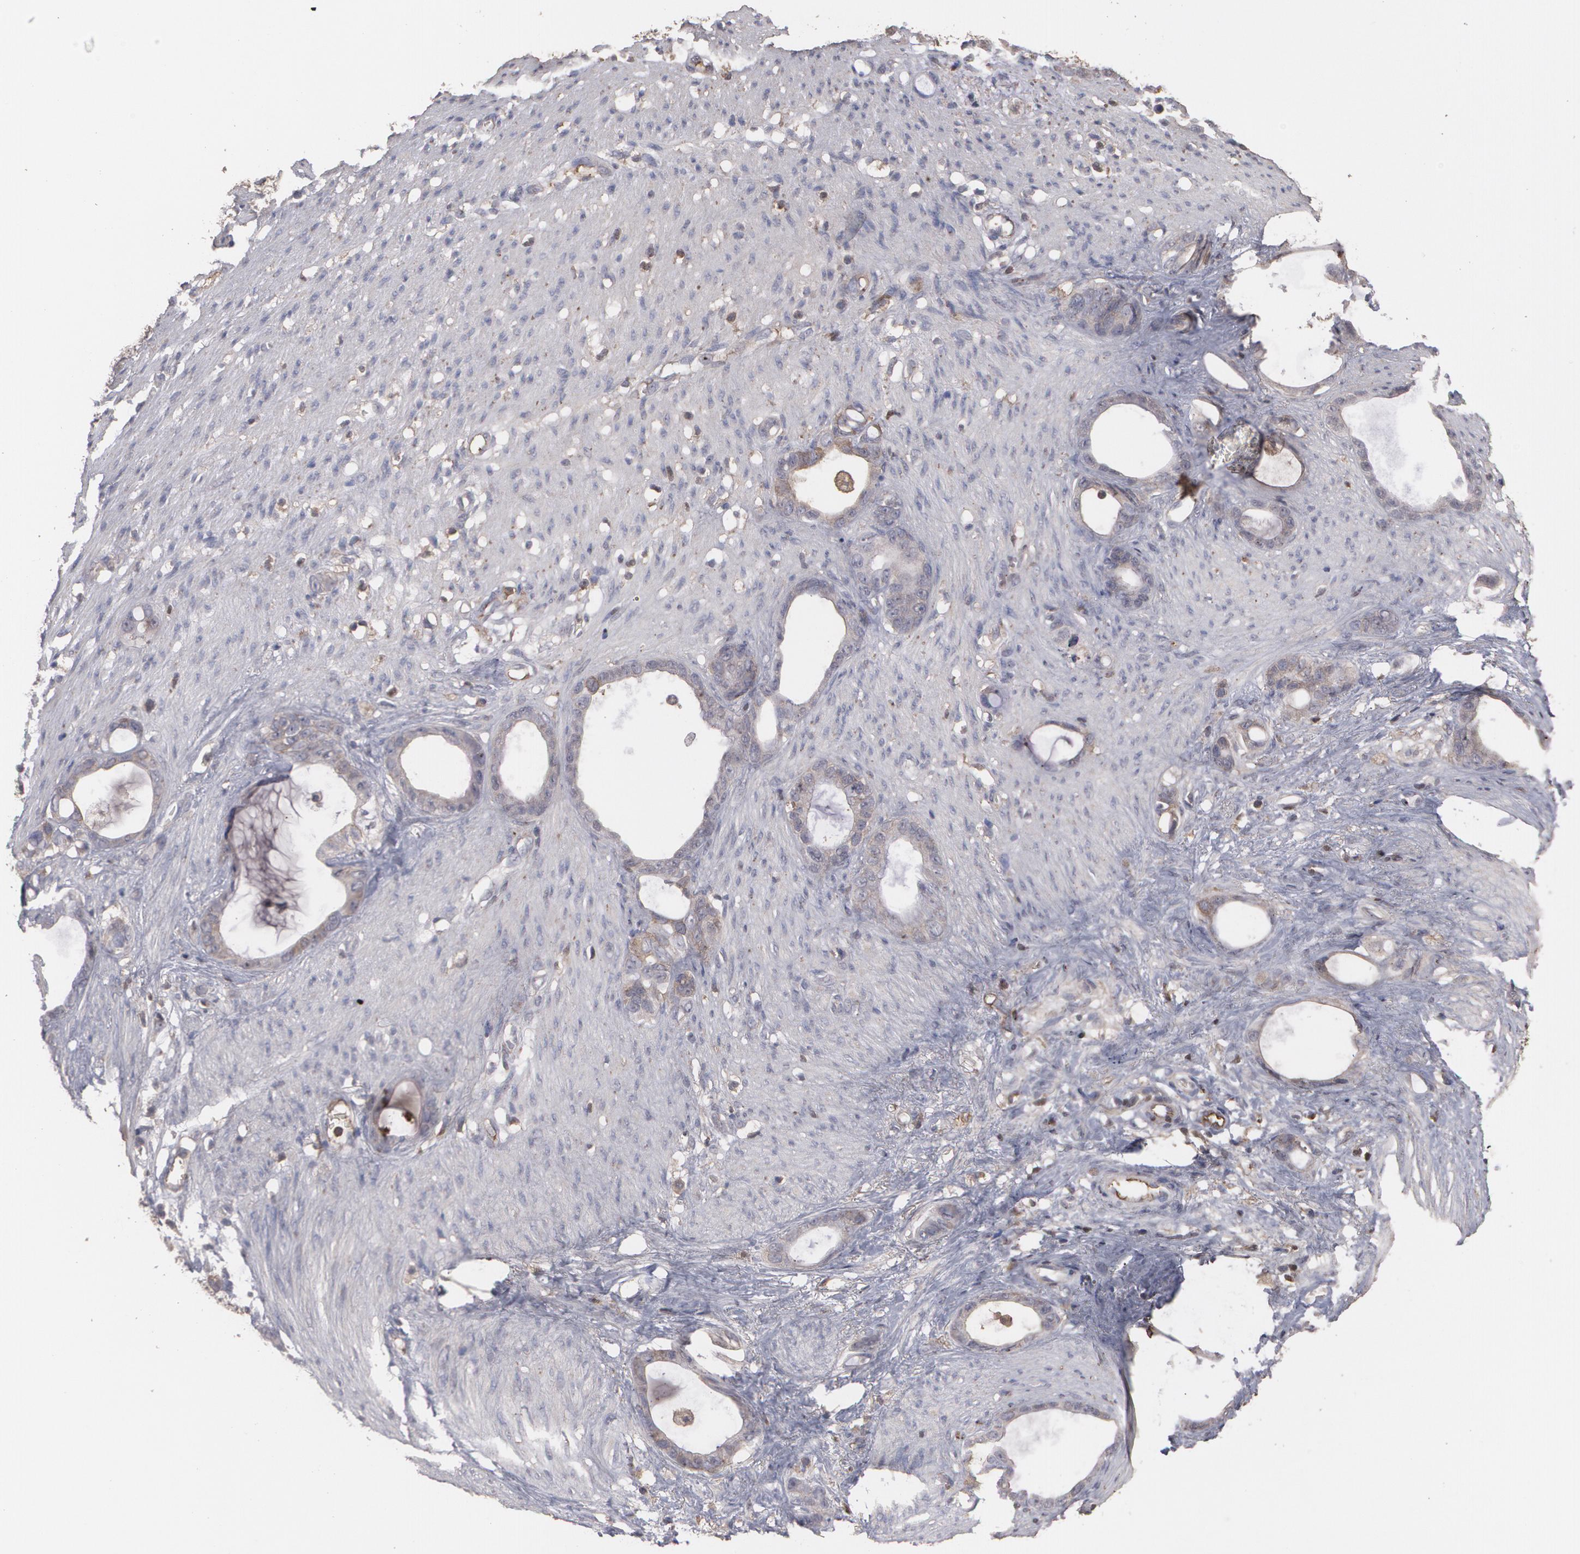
{"staining": {"intensity": "weak", "quantity": "25%-75%", "location": "cytoplasmic/membranous"}, "tissue": "stomach cancer", "cell_type": "Tumor cells", "image_type": "cancer", "snomed": [{"axis": "morphology", "description": "Adenocarcinoma, NOS"}, {"axis": "topography", "description": "Stomach"}], "caption": "This photomicrograph shows IHC staining of adenocarcinoma (stomach), with low weak cytoplasmic/membranous positivity in approximately 25%-75% of tumor cells.", "gene": "ARF6", "patient": {"sex": "female", "age": 75}}